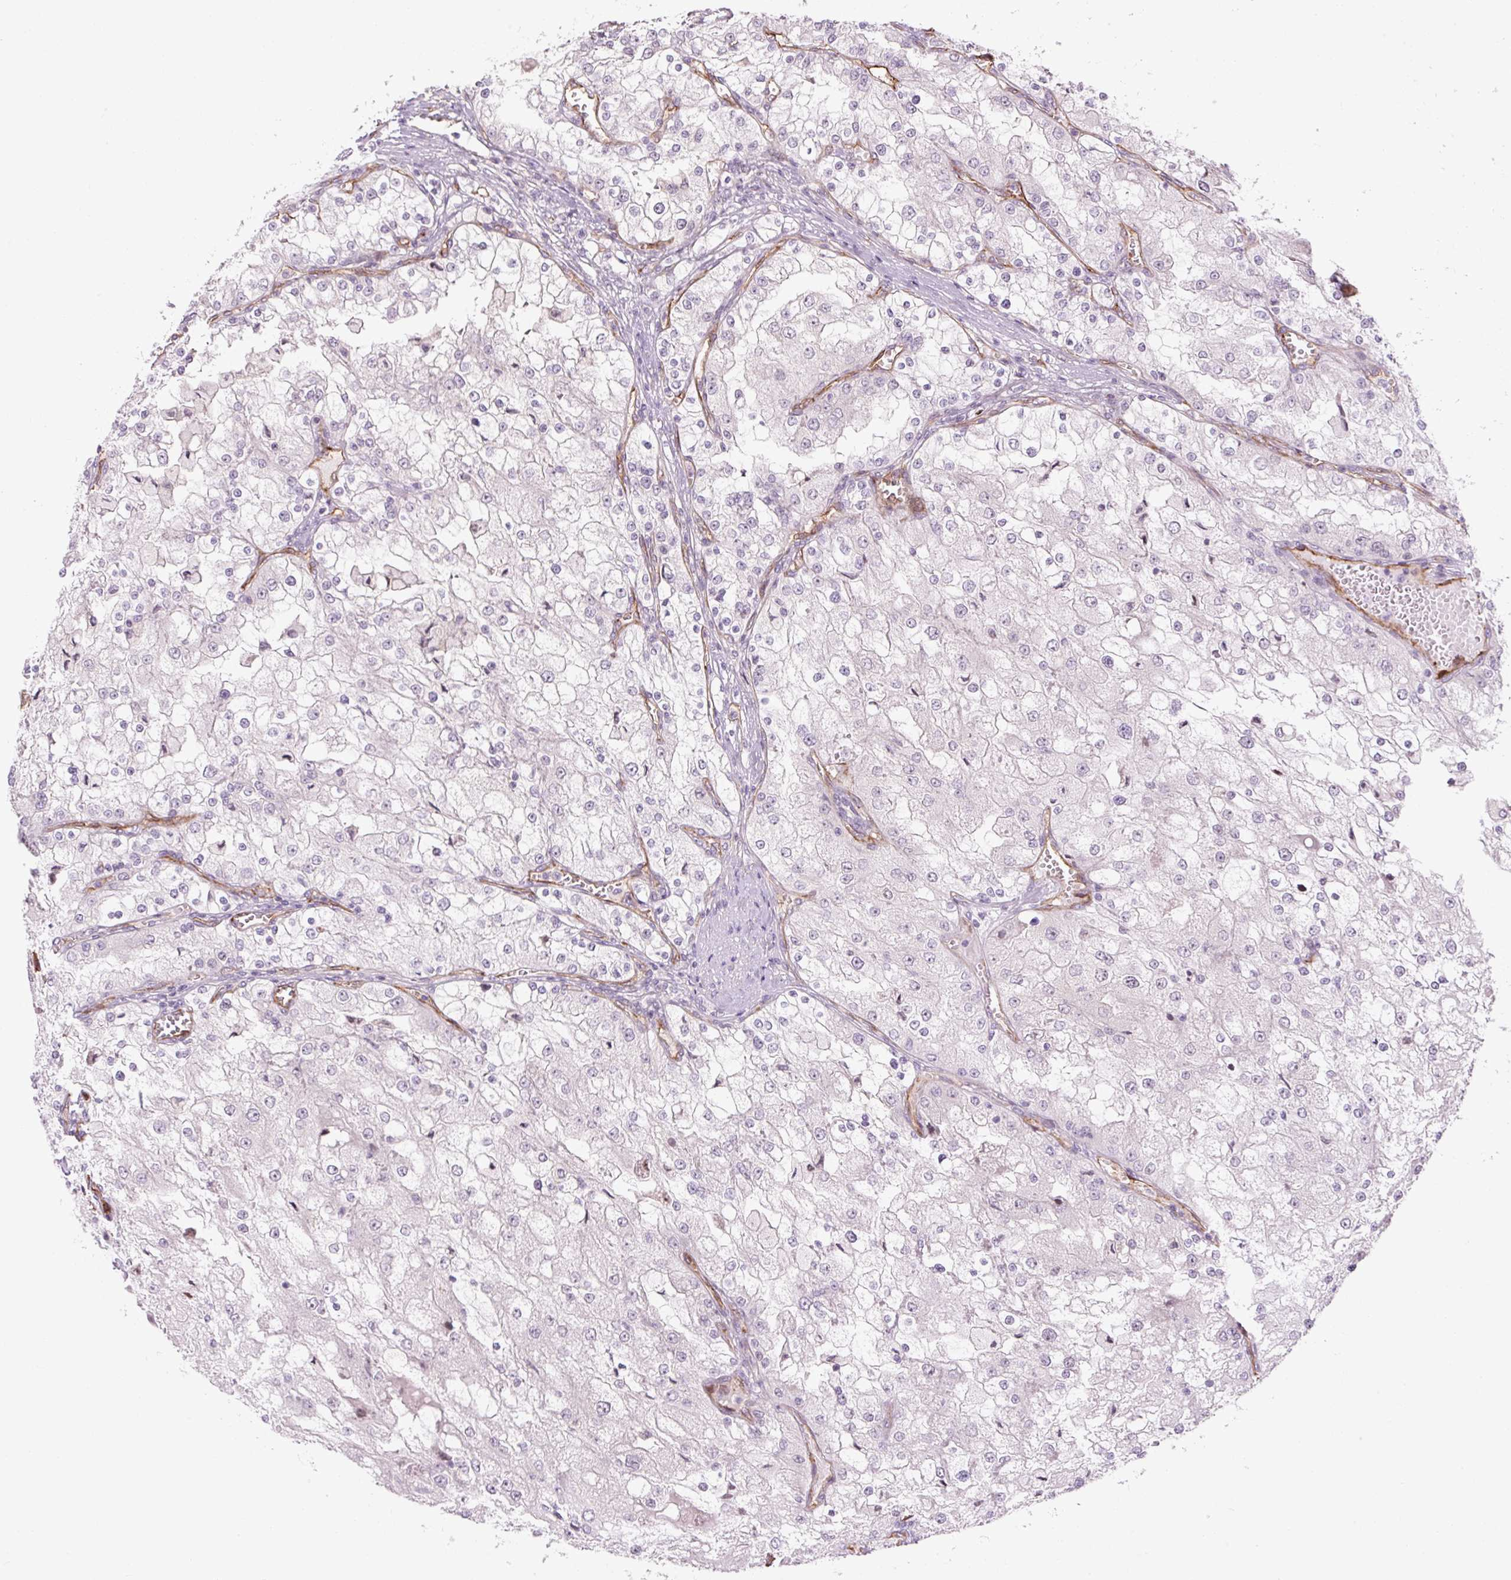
{"staining": {"intensity": "negative", "quantity": "none", "location": "none"}, "tissue": "renal cancer", "cell_type": "Tumor cells", "image_type": "cancer", "snomed": [{"axis": "morphology", "description": "Adenocarcinoma, NOS"}, {"axis": "topography", "description": "Kidney"}], "caption": "Immunohistochemistry (IHC) of adenocarcinoma (renal) reveals no staining in tumor cells. (Immunohistochemistry (IHC), brightfield microscopy, high magnification).", "gene": "ZNF417", "patient": {"sex": "female", "age": 74}}